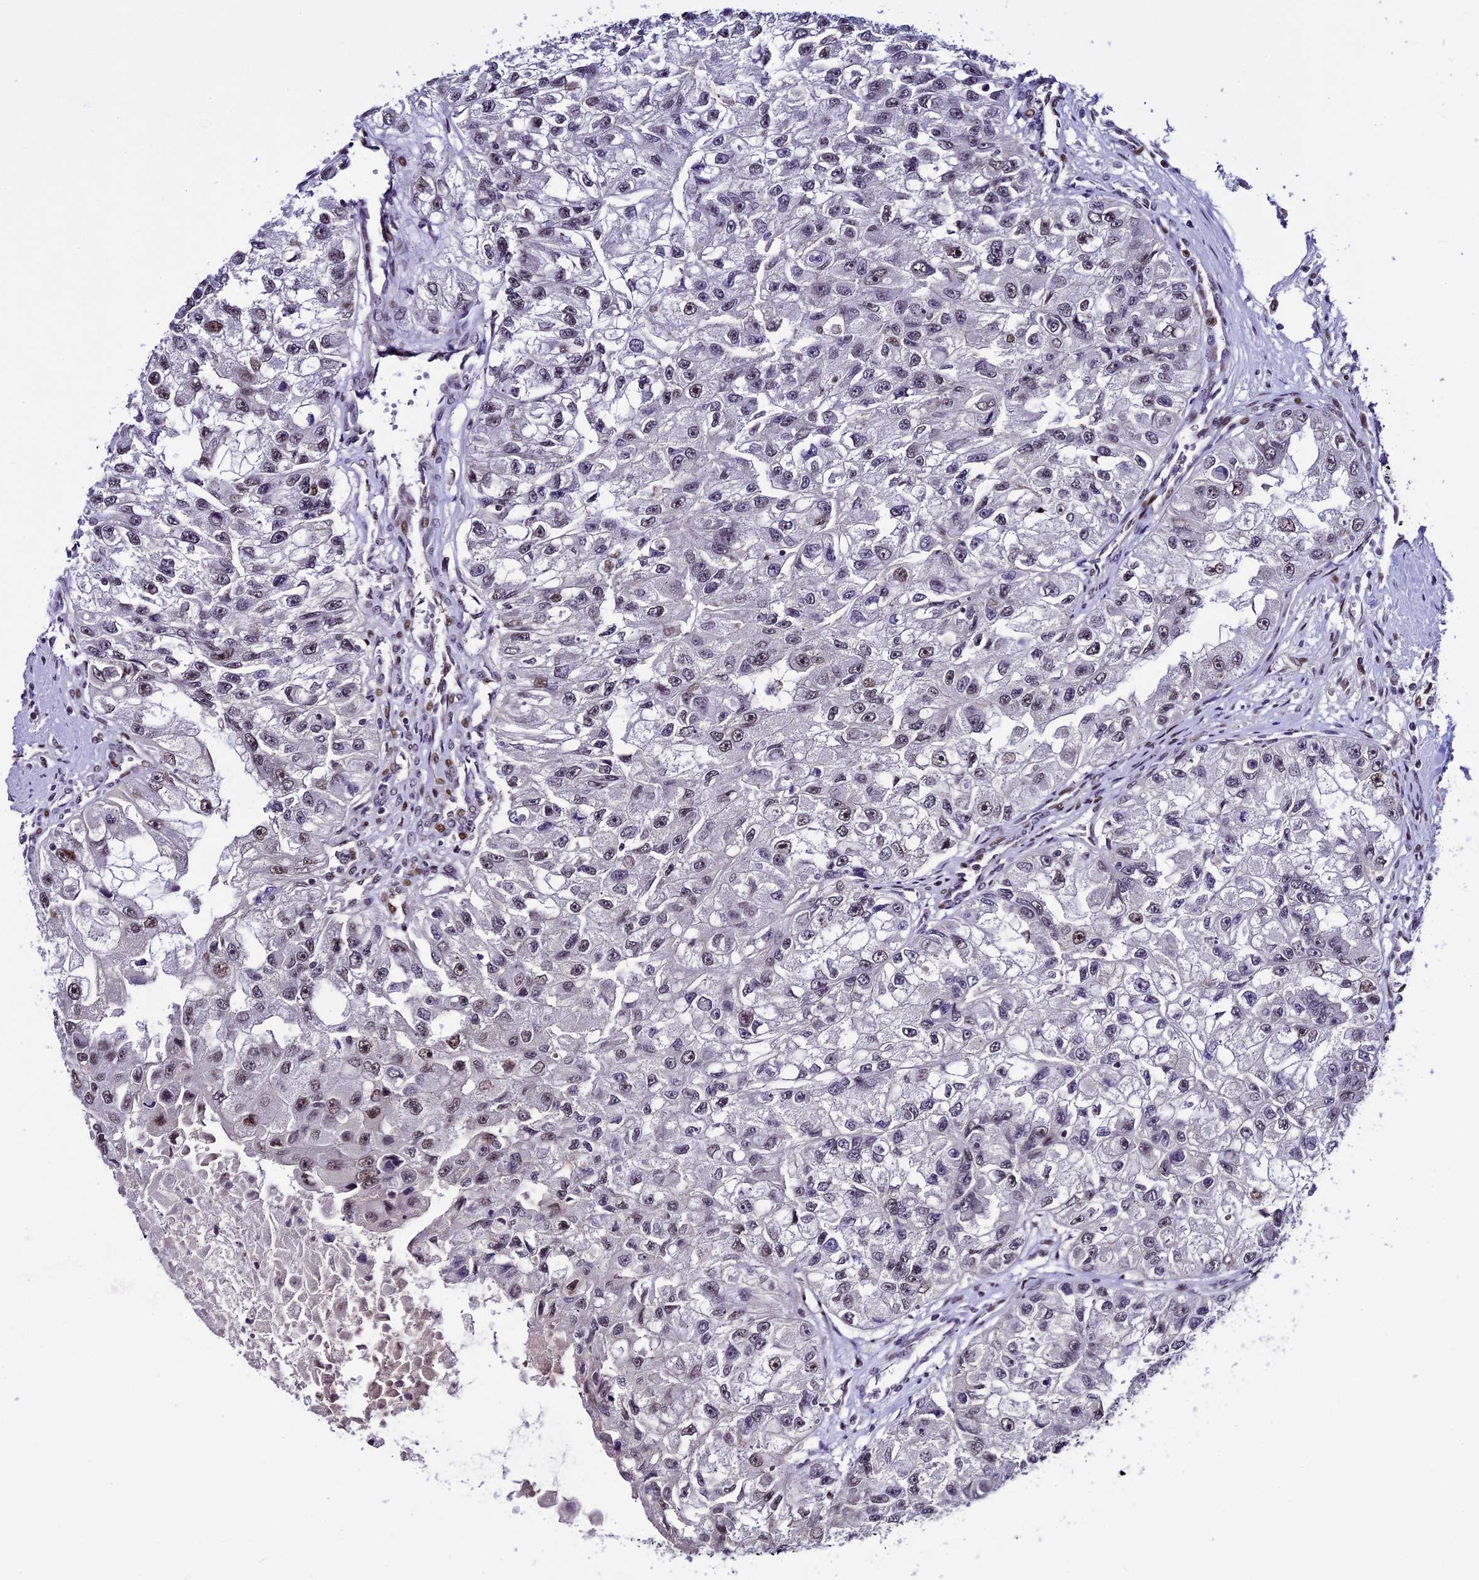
{"staining": {"intensity": "weak", "quantity": "<25%", "location": "nuclear"}, "tissue": "renal cancer", "cell_type": "Tumor cells", "image_type": "cancer", "snomed": [{"axis": "morphology", "description": "Adenocarcinoma, NOS"}, {"axis": "topography", "description": "Kidney"}], "caption": "High power microscopy histopathology image of an immunohistochemistry image of renal adenocarcinoma, revealing no significant expression in tumor cells. (Immunohistochemistry, brightfield microscopy, high magnification).", "gene": "TCP11L2", "patient": {"sex": "male", "age": 63}}